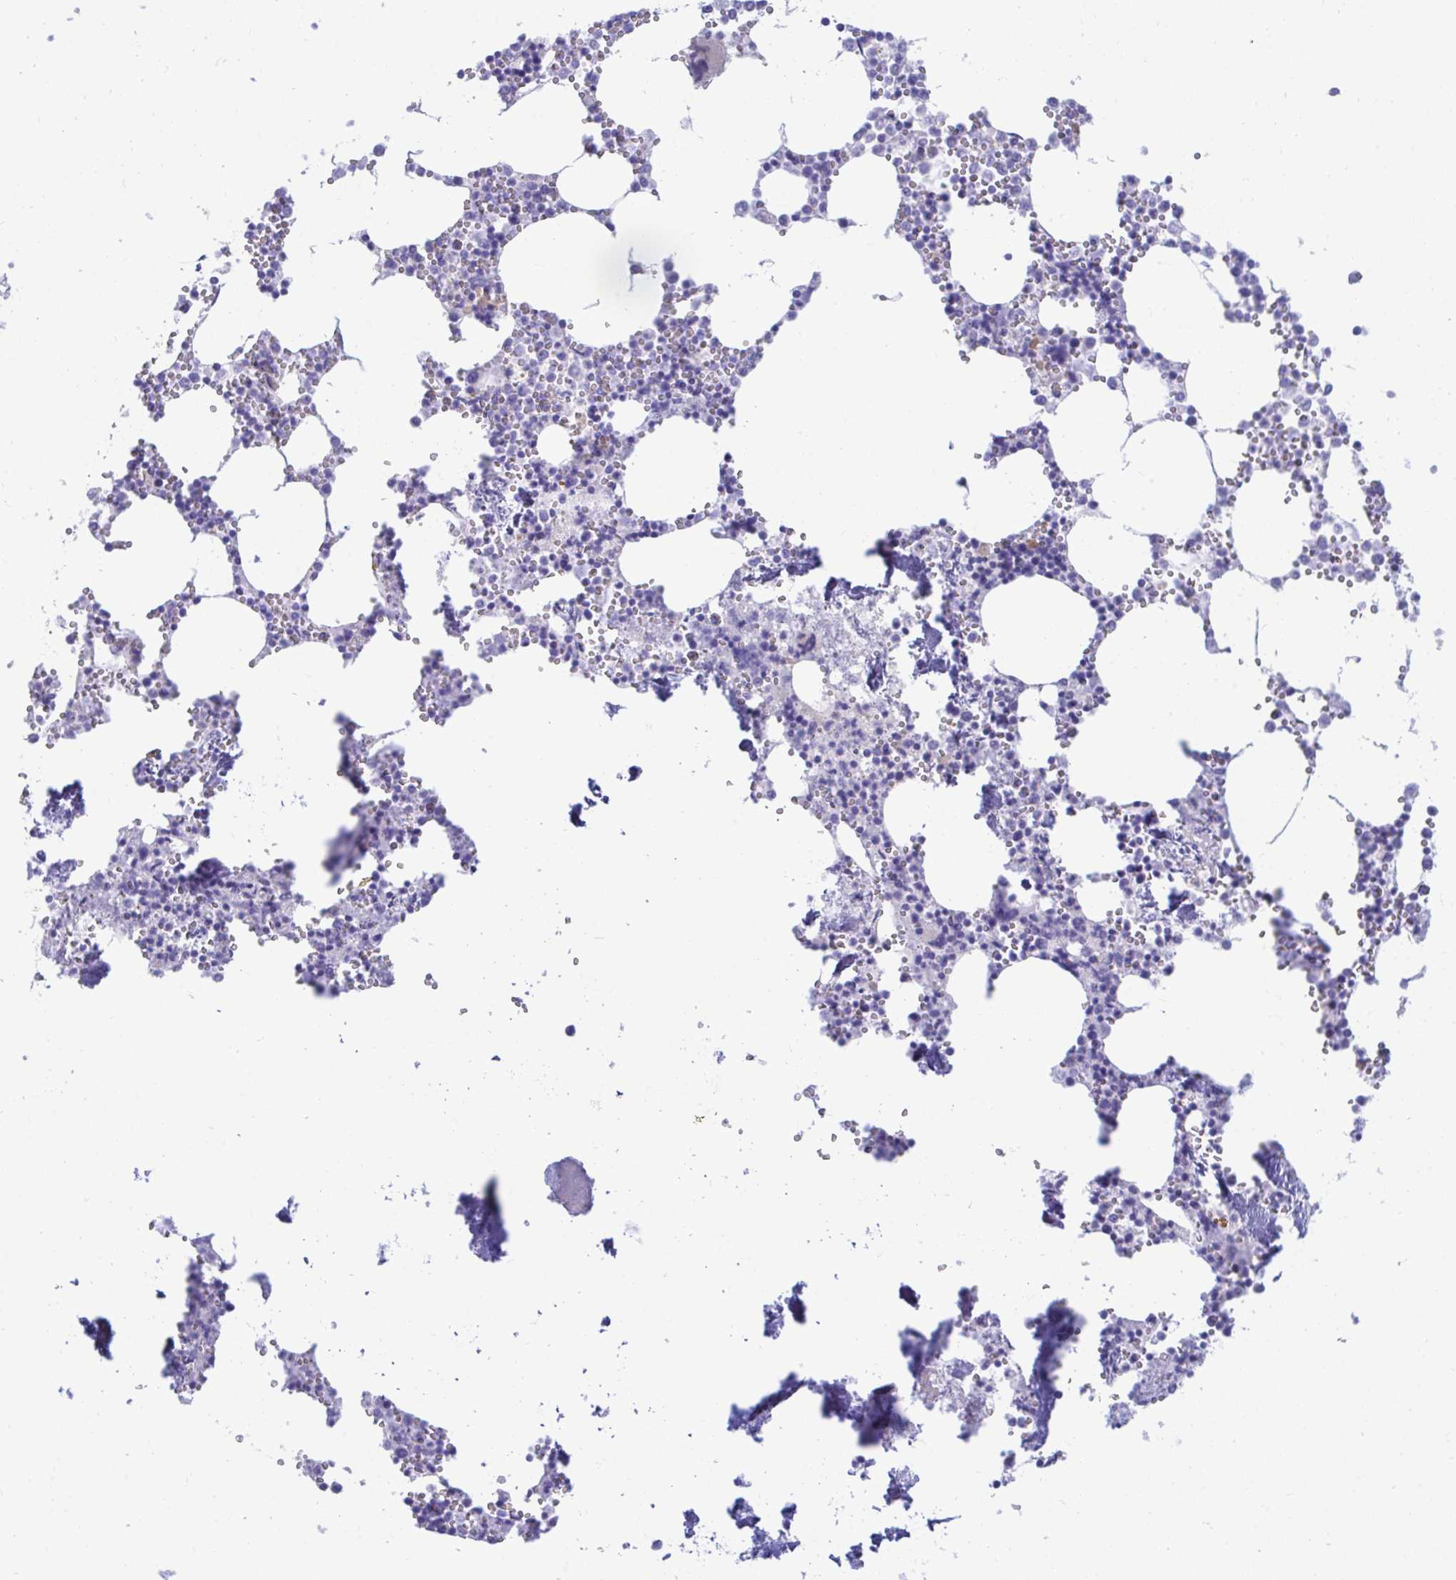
{"staining": {"intensity": "weak", "quantity": "<25%", "location": "cytoplasmic/membranous"}, "tissue": "bone marrow", "cell_type": "Hematopoietic cells", "image_type": "normal", "snomed": [{"axis": "morphology", "description": "Normal tissue, NOS"}, {"axis": "topography", "description": "Bone marrow"}], "caption": "This is an immunohistochemistry (IHC) micrograph of unremarkable bone marrow. There is no expression in hematopoietic cells.", "gene": "SHISA8", "patient": {"sex": "male", "age": 54}}